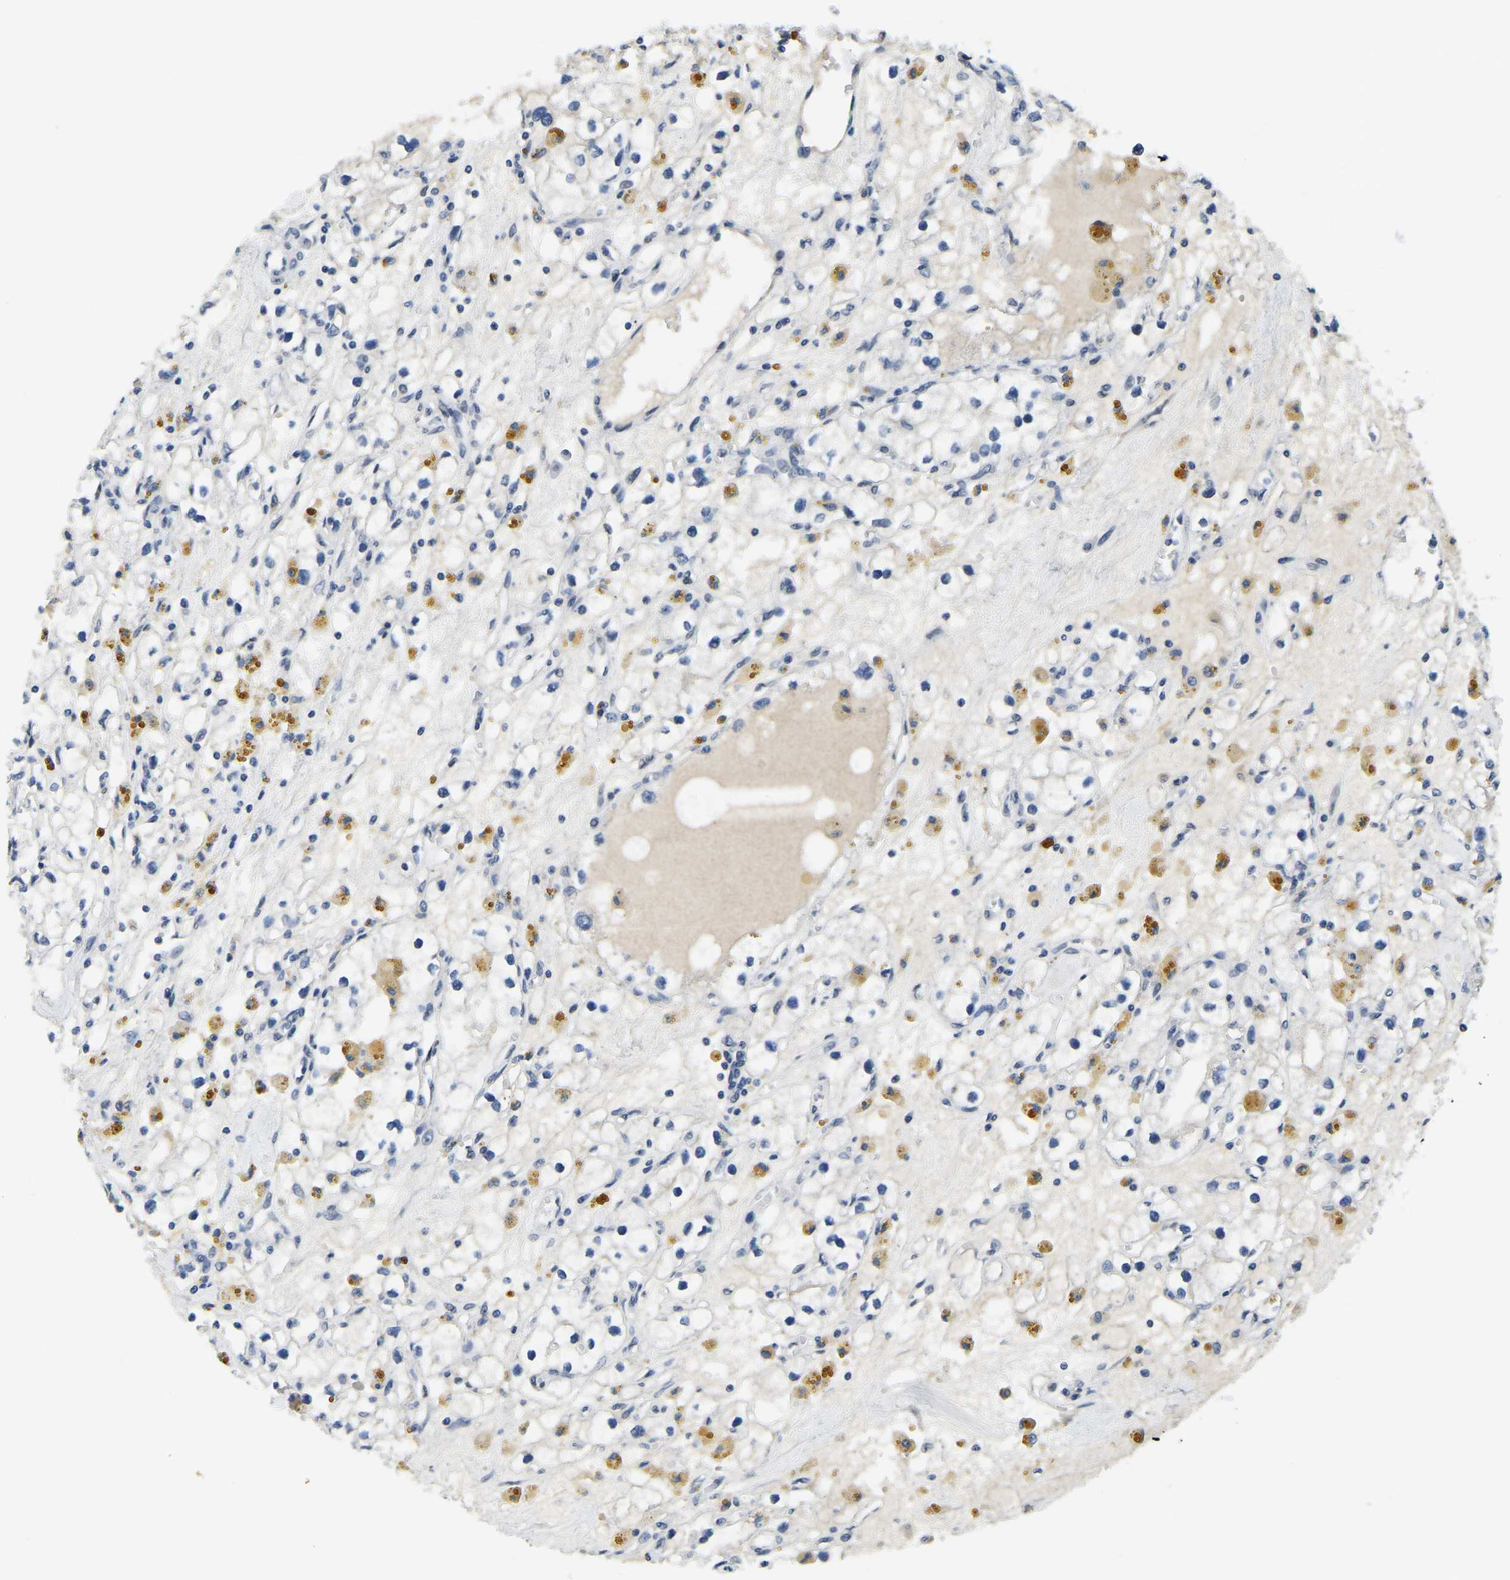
{"staining": {"intensity": "negative", "quantity": "none", "location": "none"}, "tissue": "renal cancer", "cell_type": "Tumor cells", "image_type": "cancer", "snomed": [{"axis": "morphology", "description": "Adenocarcinoma, NOS"}, {"axis": "topography", "description": "Kidney"}], "caption": "The micrograph reveals no significant staining in tumor cells of renal cancer (adenocarcinoma).", "gene": "RANBP2", "patient": {"sex": "male", "age": 56}}